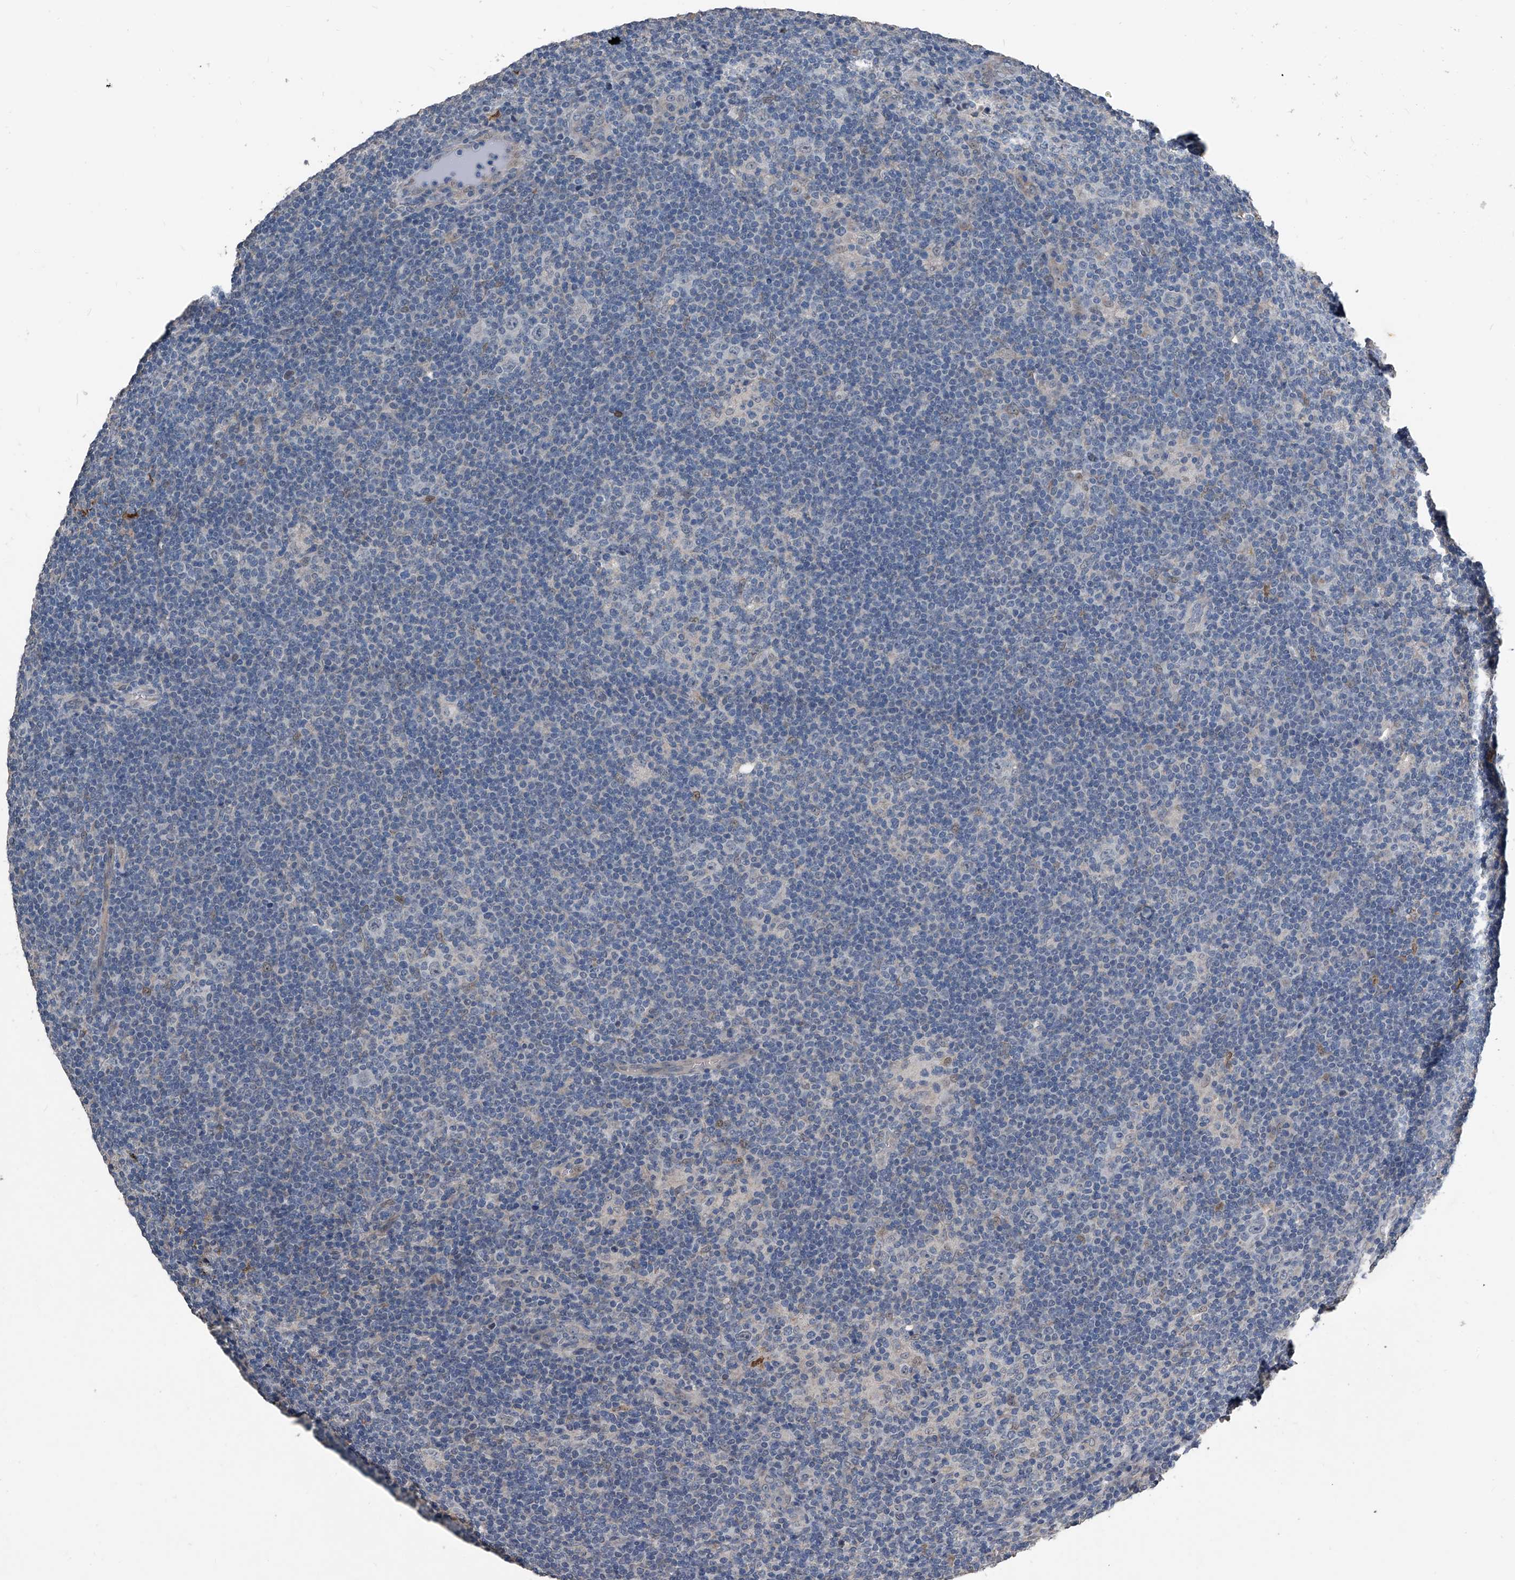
{"staining": {"intensity": "negative", "quantity": "none", "location": "none"}, "tissue": "lymphoma", "cell_type": "Tumor cells", "image_type": "cancer", "snomed": [{"axis": "morphology", "description": "Hodgkin's disease, NOS"}, {"axis": "topography", "description": "Lymph node"}], "caption": "Immunohistochemistry histopathology image of human Hodgkin's disease stained for a protein (brown), which shows no positivity in tumor cells. Nuclei are stained in blue.", "gene": "PHACTR1", "patient": {"sex": "female", "age": 57}}